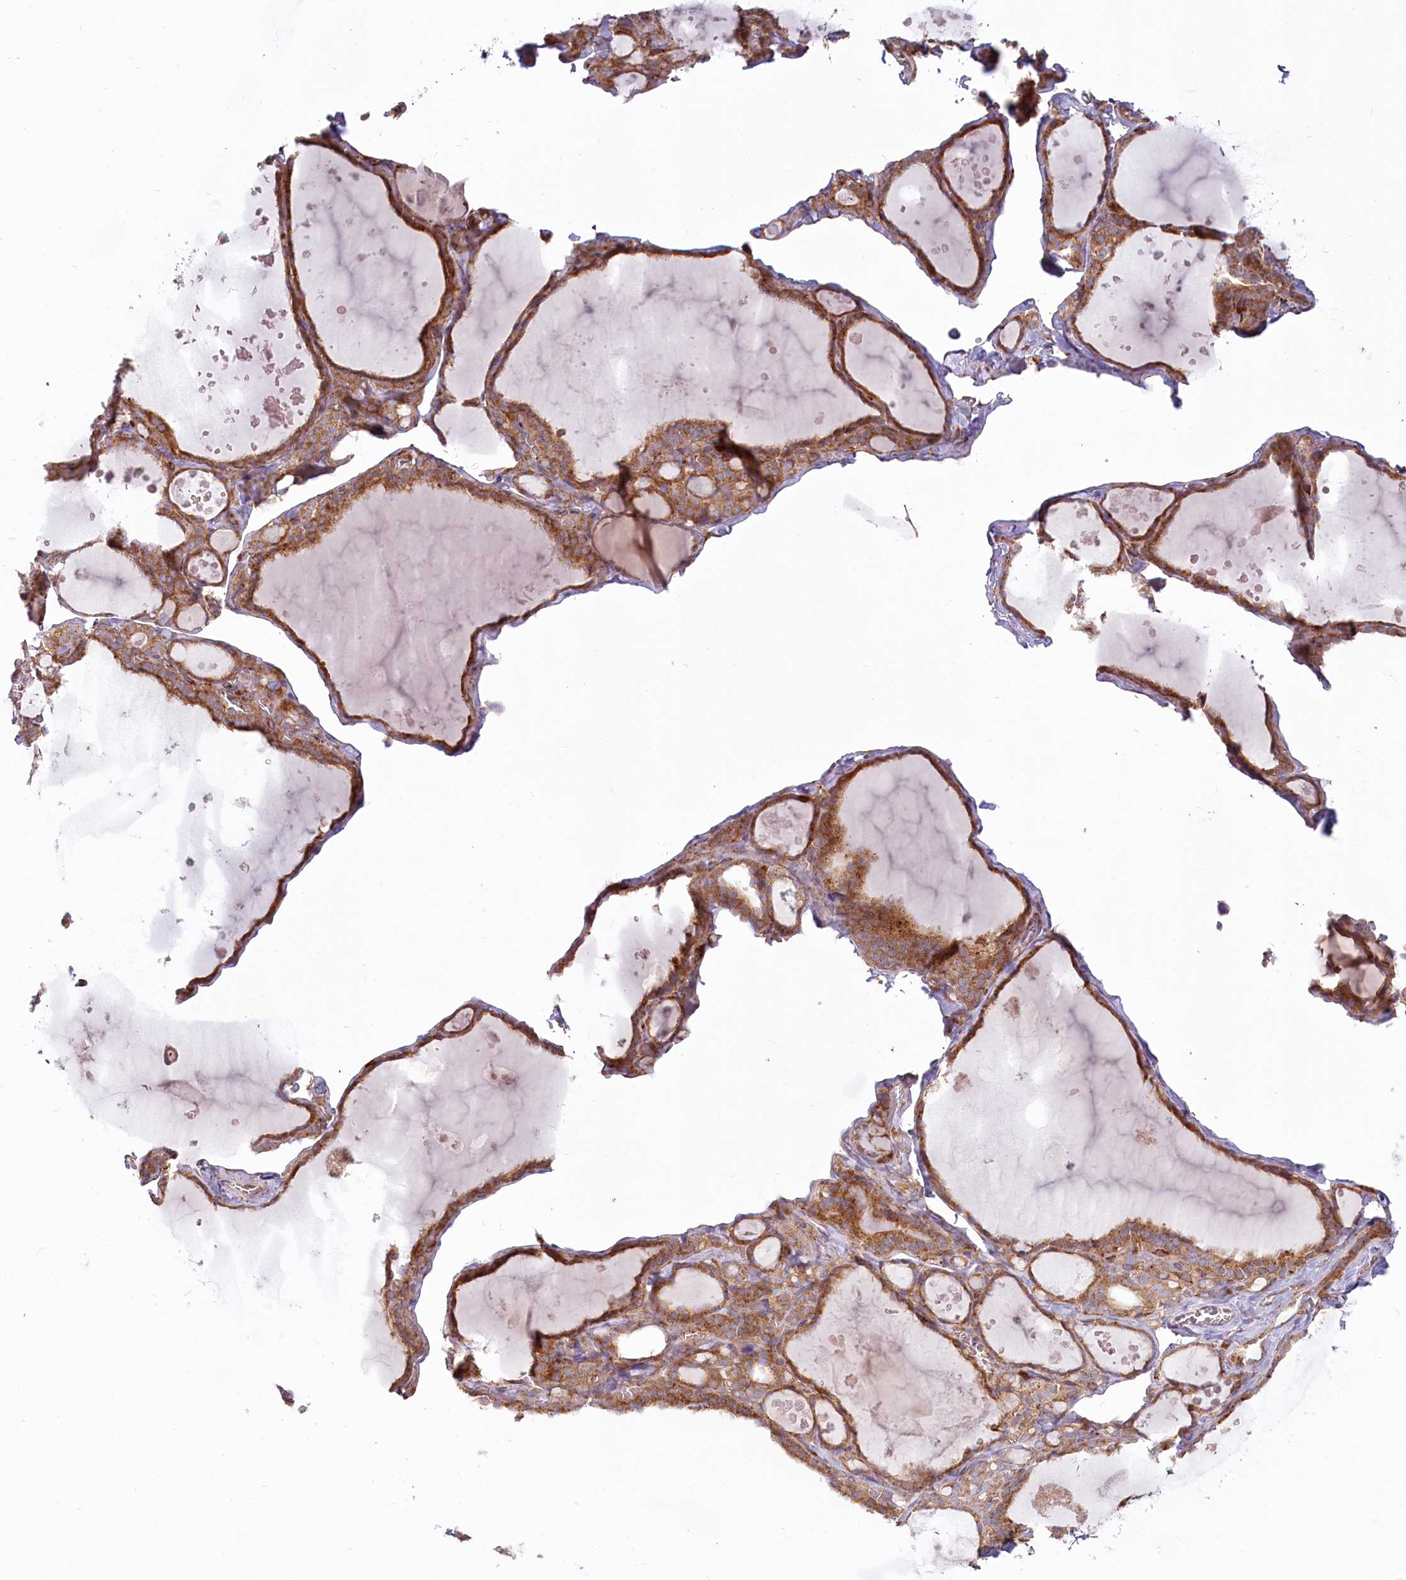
{"staining": {"intensity": "moderate", "quantity": ">75%", "location": "cytoplasmic/membranous"}, "tissue": "thyroid gland", "cell_type": "Glandular cells", "image_type": "normal", "snomed": [{"axis": "morphology", "description": "Normal tissue, NOS"}, {"axis": "topography", "description": "Thyroid gland"}], "caption": "This is an image of IHC staining of unremarkable thyroid gland, which shows moderate staining in the cytoplasmic/membranous of glandular cells.", "gene": "HARS2", "patient": {"sex": "male", "age": 56}}